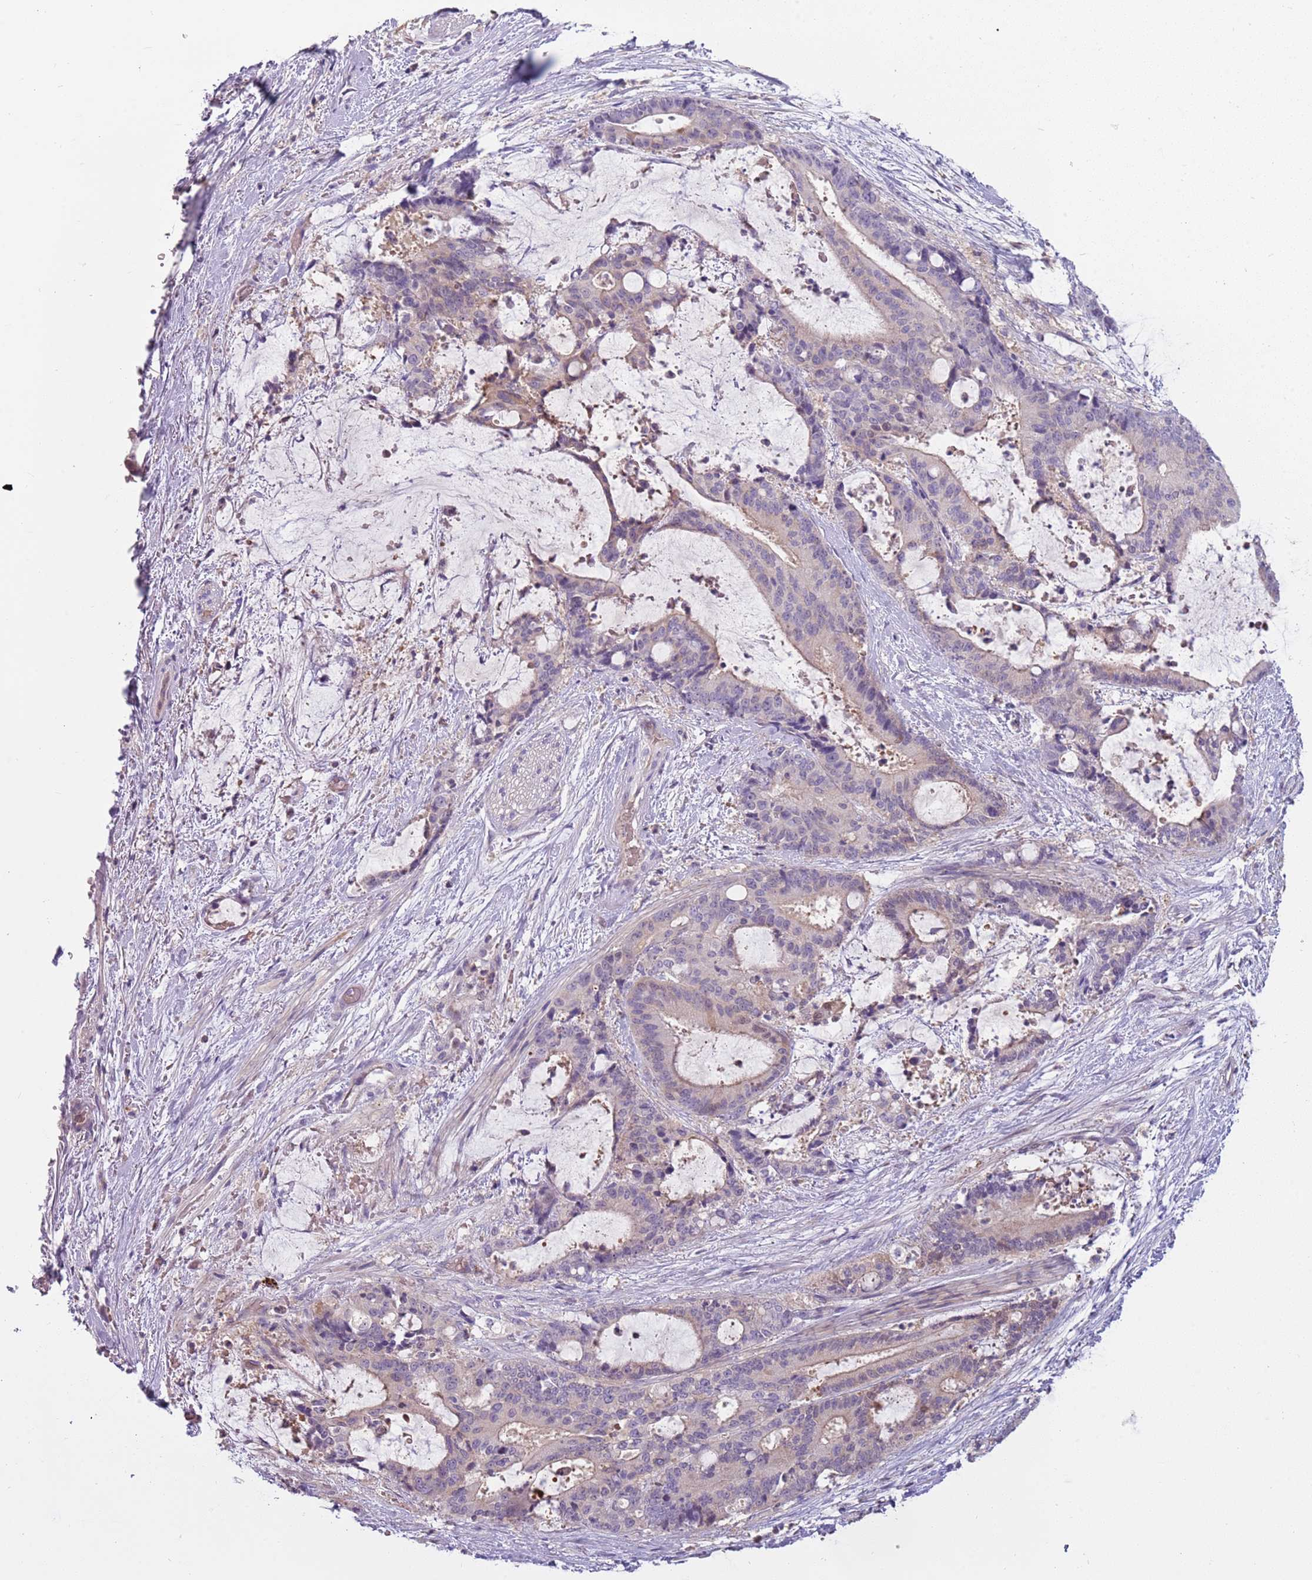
{"staining": {"intensity": "negative", "quantity": "none", "location": "none"}, "tissue": "liver cancer", "cell_type": "Tumor cells", "image_type": "cancer", "snomed": [{"axis": "morphology", "description": "Normal tissue, NOS"}, {"axis": "morphology", "description": "Cholangiocarcinoma"}, {"axis": "topography", "description": "Liver"}, {"axis": "topography", "description": "Peripheral nerve tissue"}], "caption": "A histopathology image of human liver cholangiocarcinoma is negative for staining in tumor cells.", "gene": "ARHGAP5", "patient": {"sex": "female", "age": 73}}